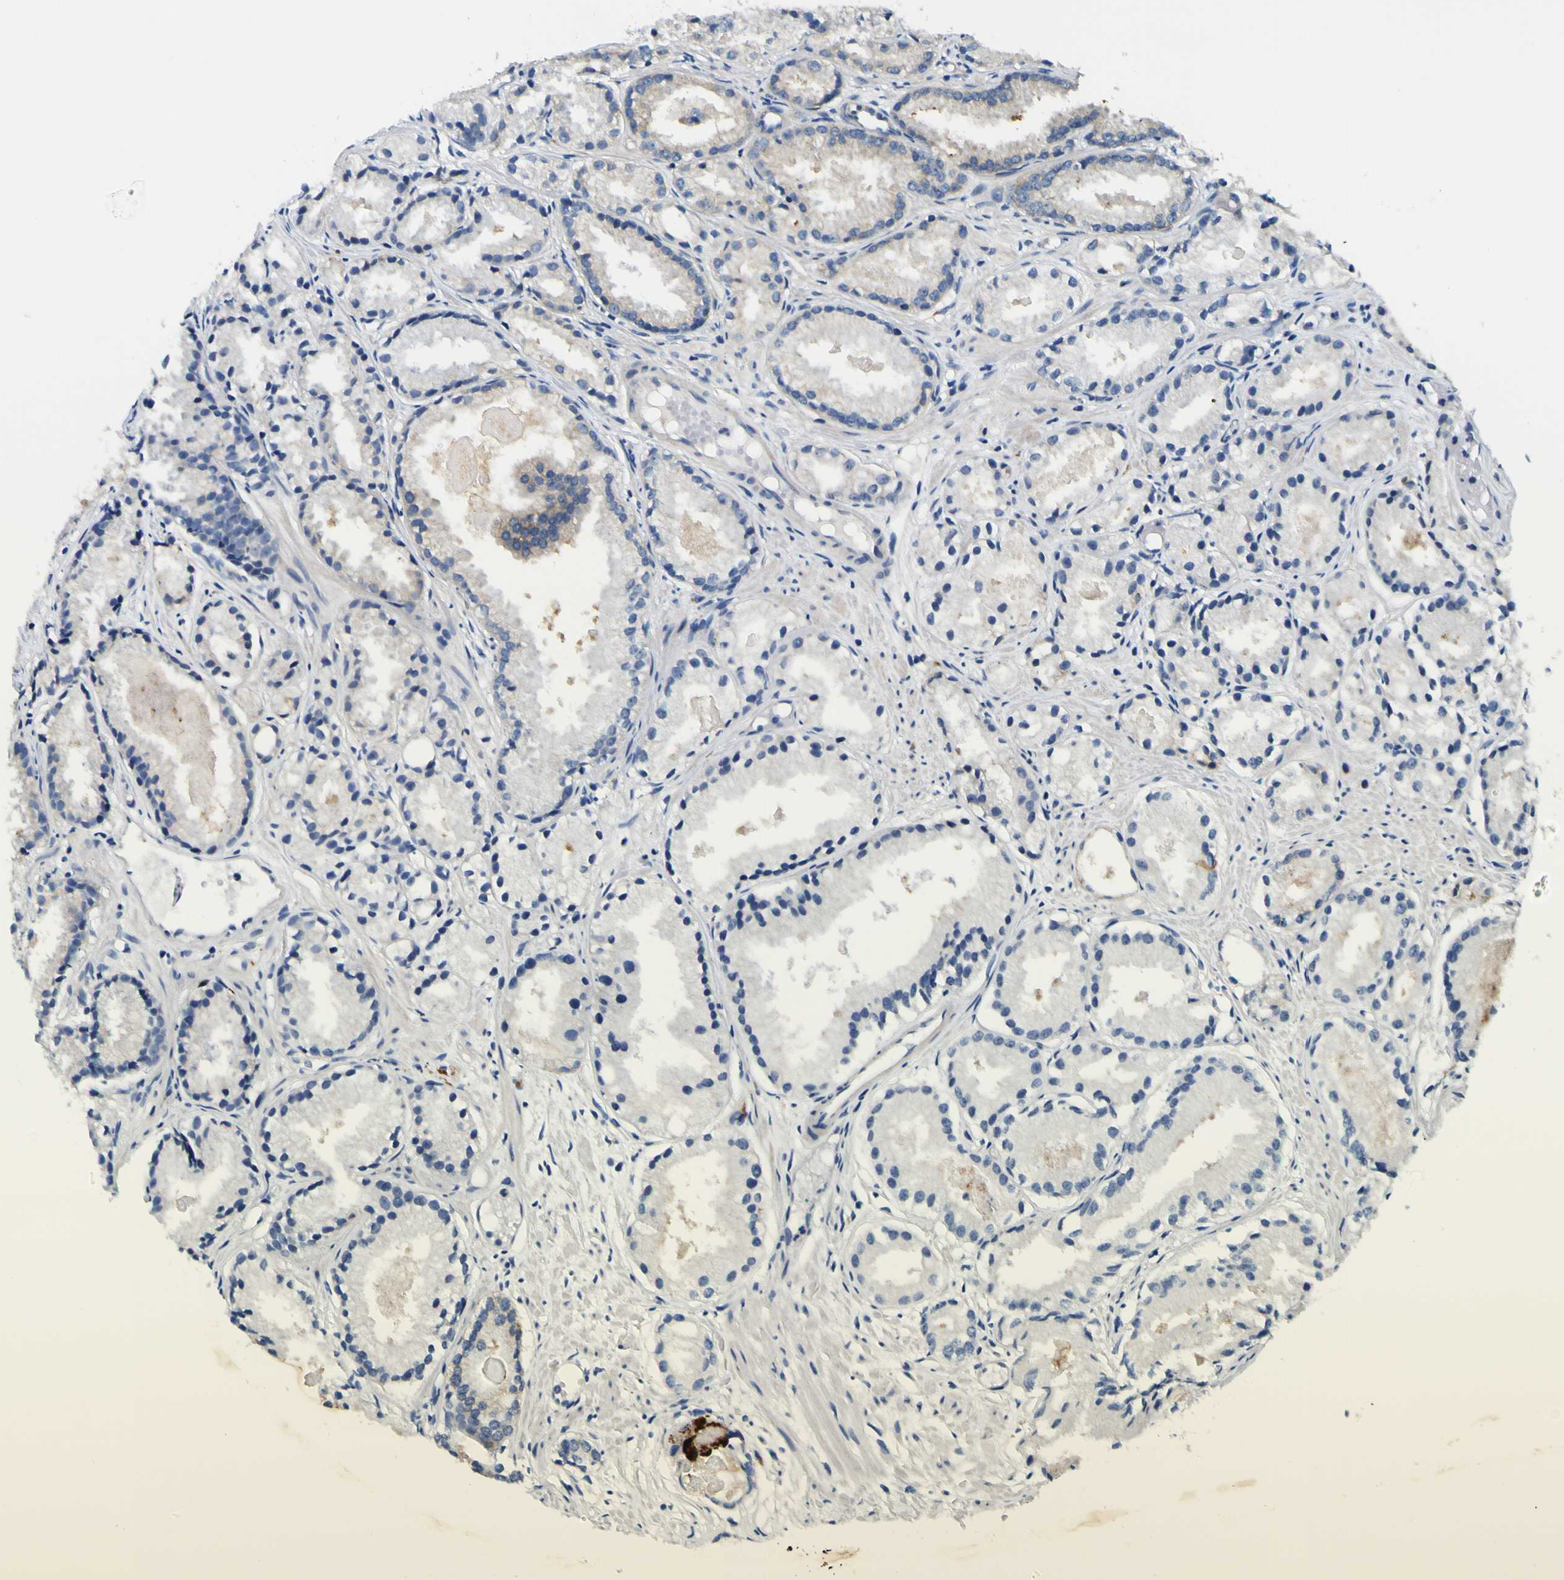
{"staining": {"intensity": "moderate", "quantity": "25%-75%", "location": "cytoplasmic/membranous"}, "tissue": "prostate cancer", "cell_type": "Tumor cells", "image_type": "cancer", "snomed": [{"axis": "morphology", "description": "Adenocarcinoma, Low grade"}, {"axis": "topography", "description": "Prostate"}], "caption": "A medium amount of moderate cytoplasmic/membranous expression is seen in about 25%-75% of tumor cells in prostate low-grade adenocarcinoma tissue.", "gene": "CLSTN1", "patient": {"sex": "male", "age": 72}}